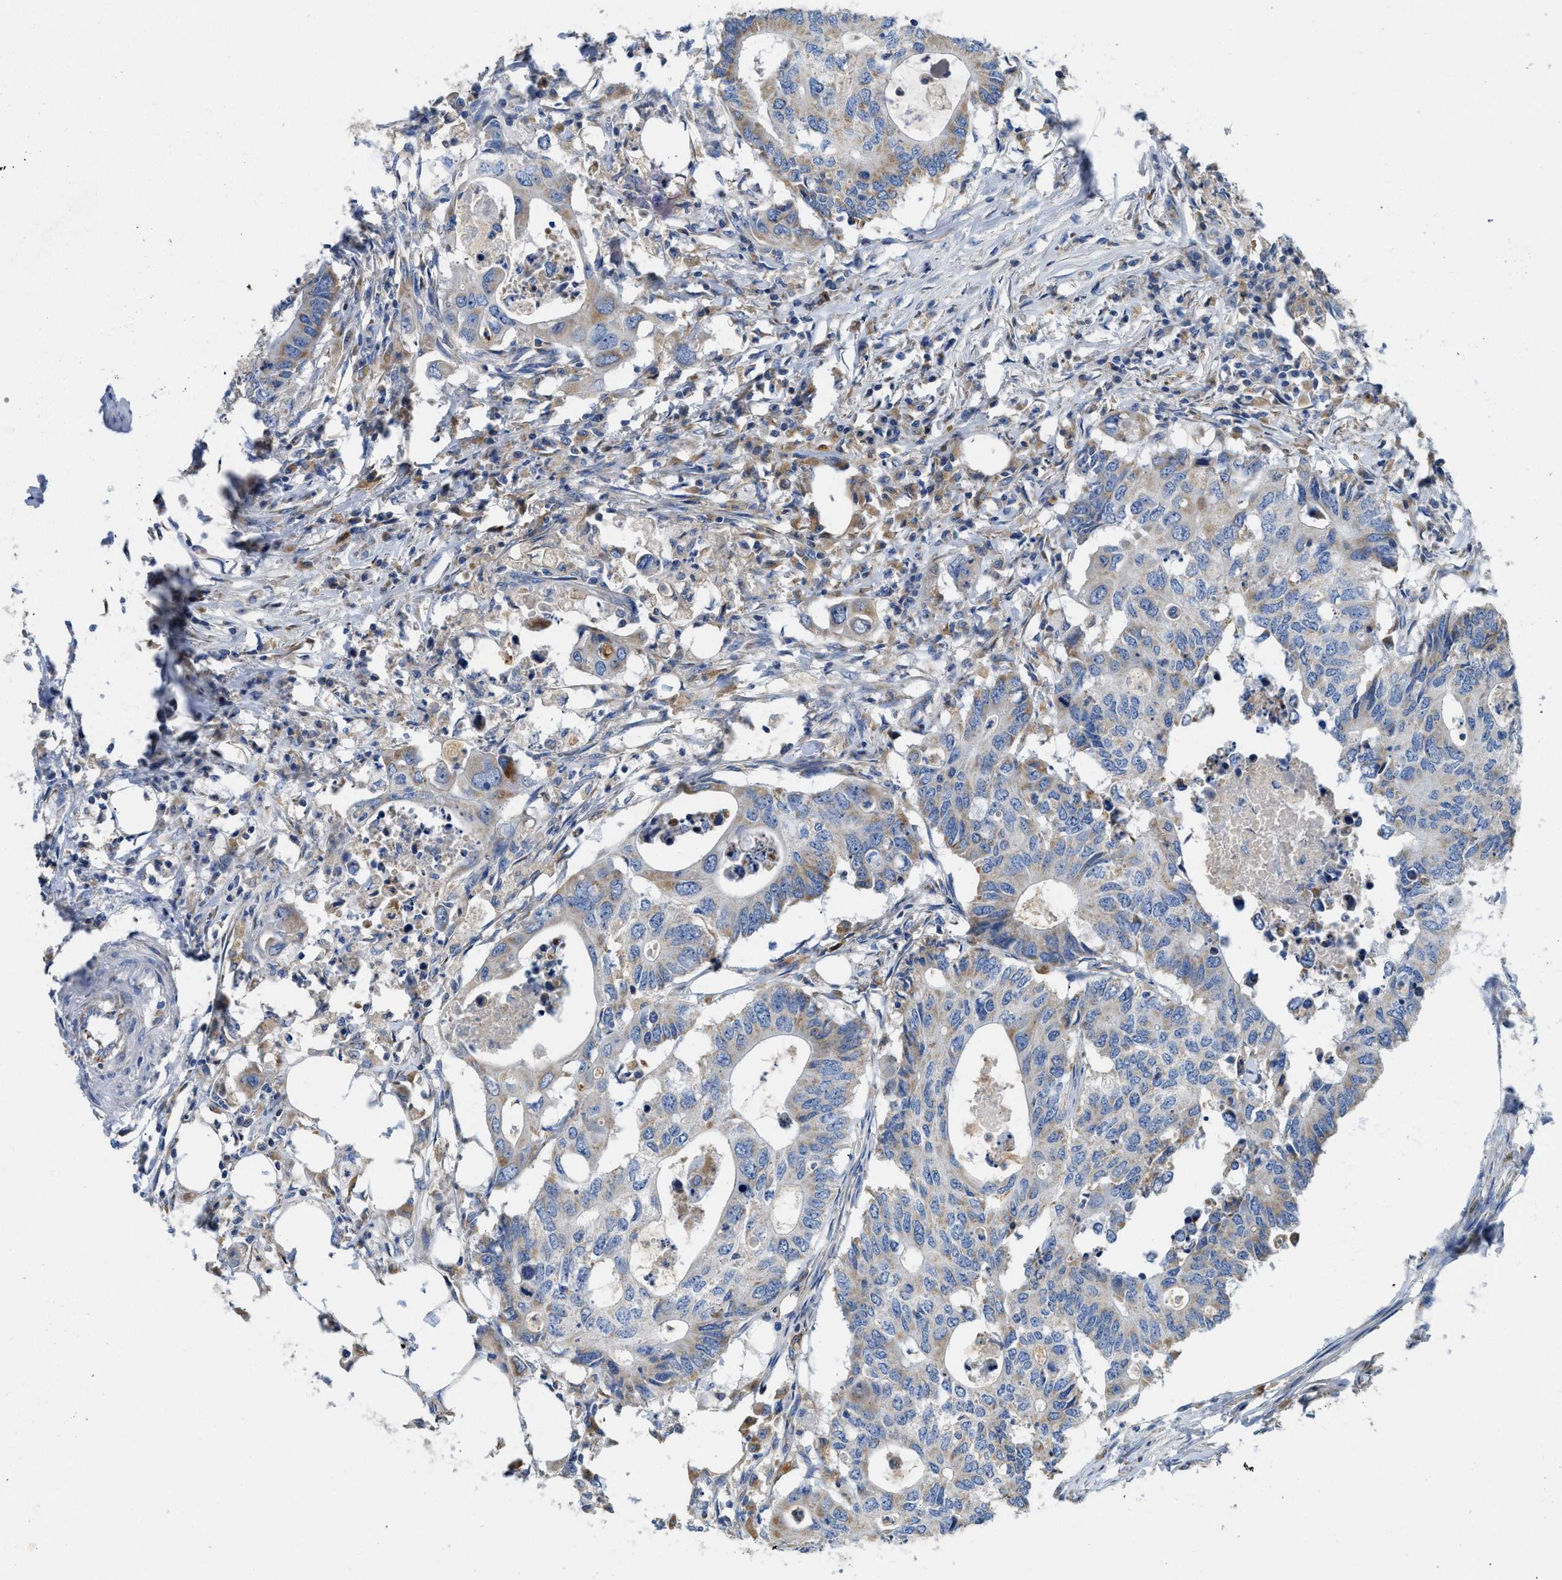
{"staining": {"intensity": "weak", "quantity": ">75%", "location": "cytoplasmic/membranous"}, "tissue": "colorectal cancer", "cell_type": "Tumor cells", "image_type": "cancer", "snomed": [{"axis": "morphology", "description": "Adenocarcinoma, NOS"}, {"axis": "topography", "description": "Colon"}], "caption": "Protein expression analysis of human colorectal cancer (adenocarcinoma) reveals weak cytoplasmic/membranous expression in about >75% of tumor cells.", "gene": "SLC25A13", "patient": {"sex": "male", "age": 71}}